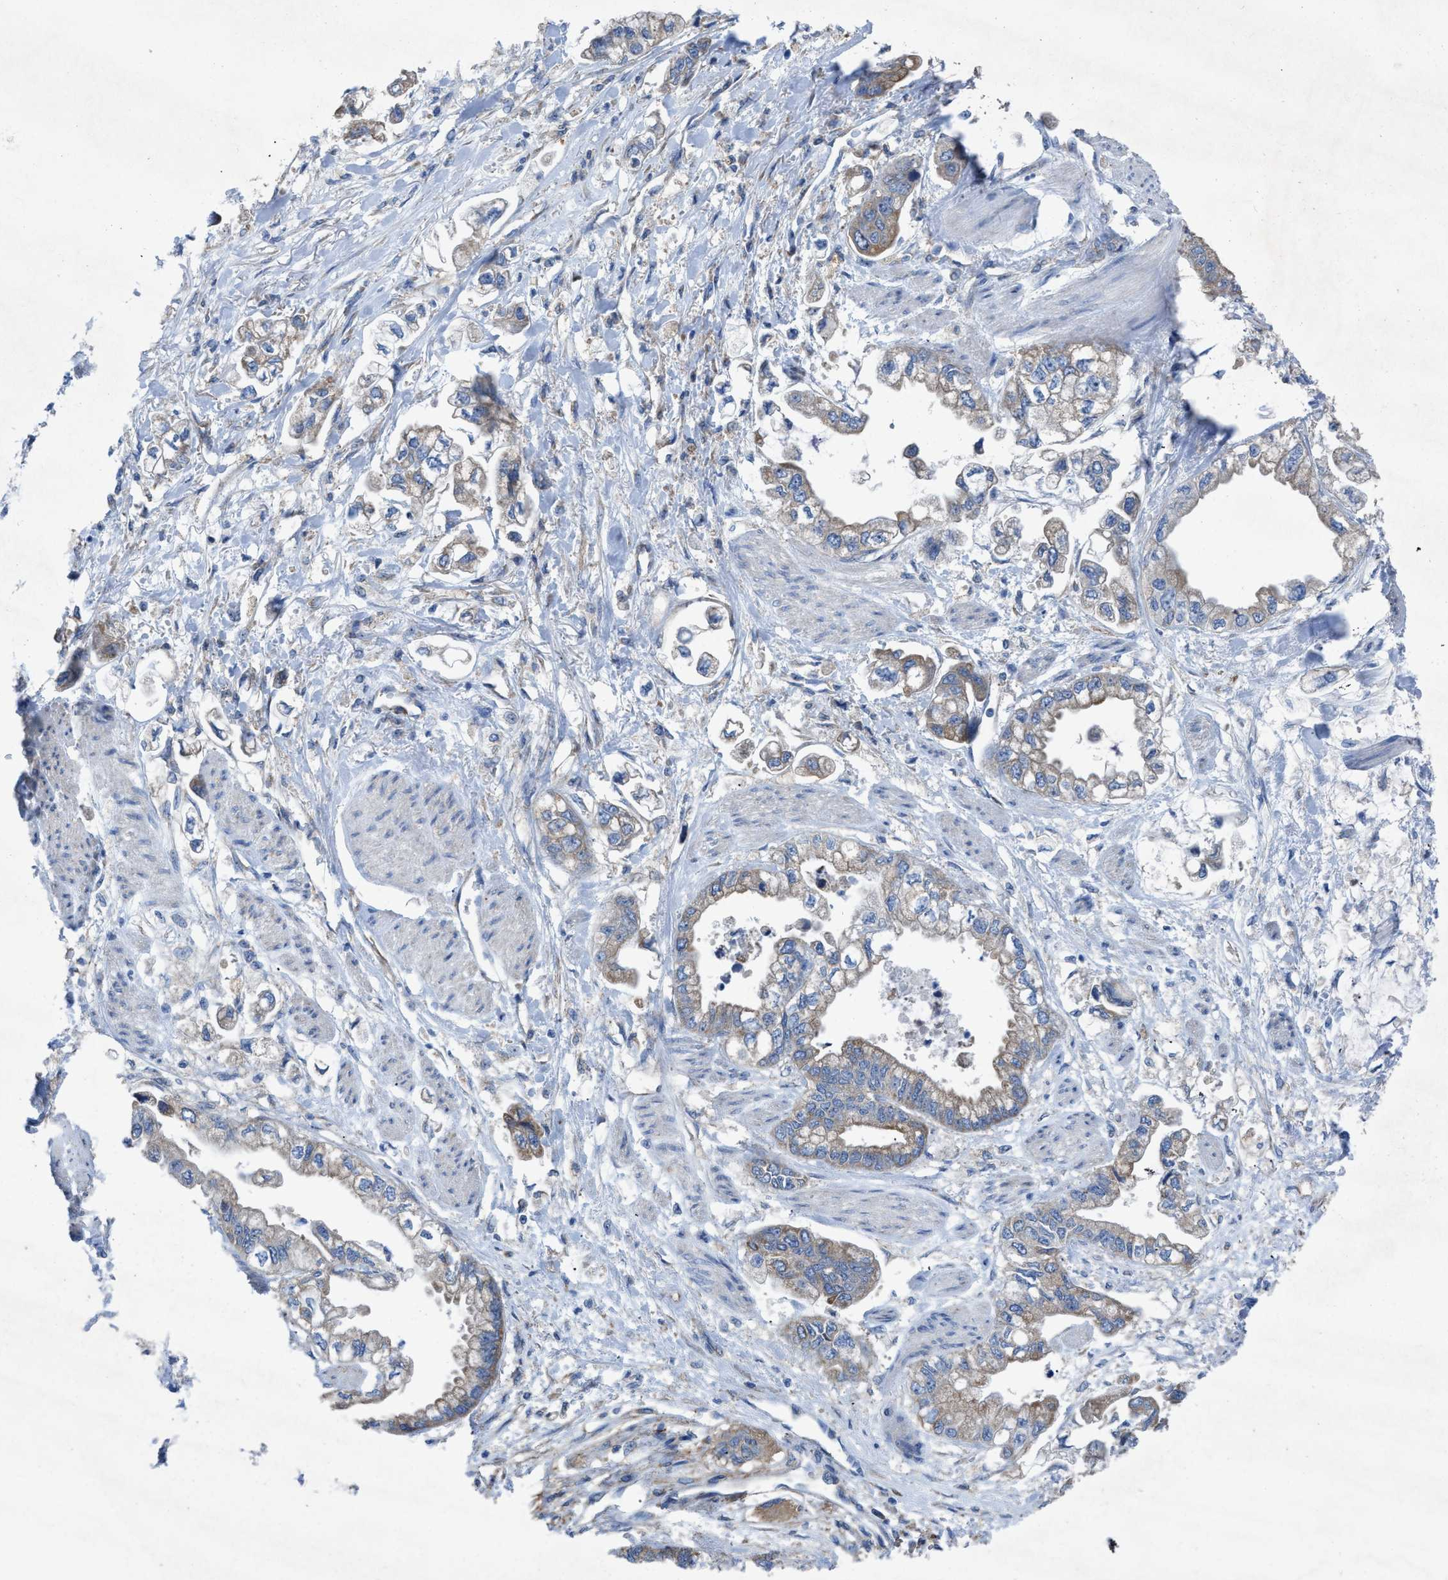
{"staining": {"intensity": "weak", "quantity": ">75%", "location": "cytoplasmic/membranous"}, "tissue": "stomach cancer", "cell_type": "Tumor cells", "image_type": "cancer", "snomed": [{"axis": "morphology", "description": "Normal tissue, NOS"}, {"axis": "morphology", "description": "Adenocarcinoma, NOS"}, {"axis": "topography", "description": "Stomach"}], "caption": "Protein expression analysis of stomach adenocarcinoma exhibits weak cytoplasmic/membranous staining in approximately >75% of tumor cells.", "gene": "DOLPP1", "patient": {"sex": "male", "age": 62}}